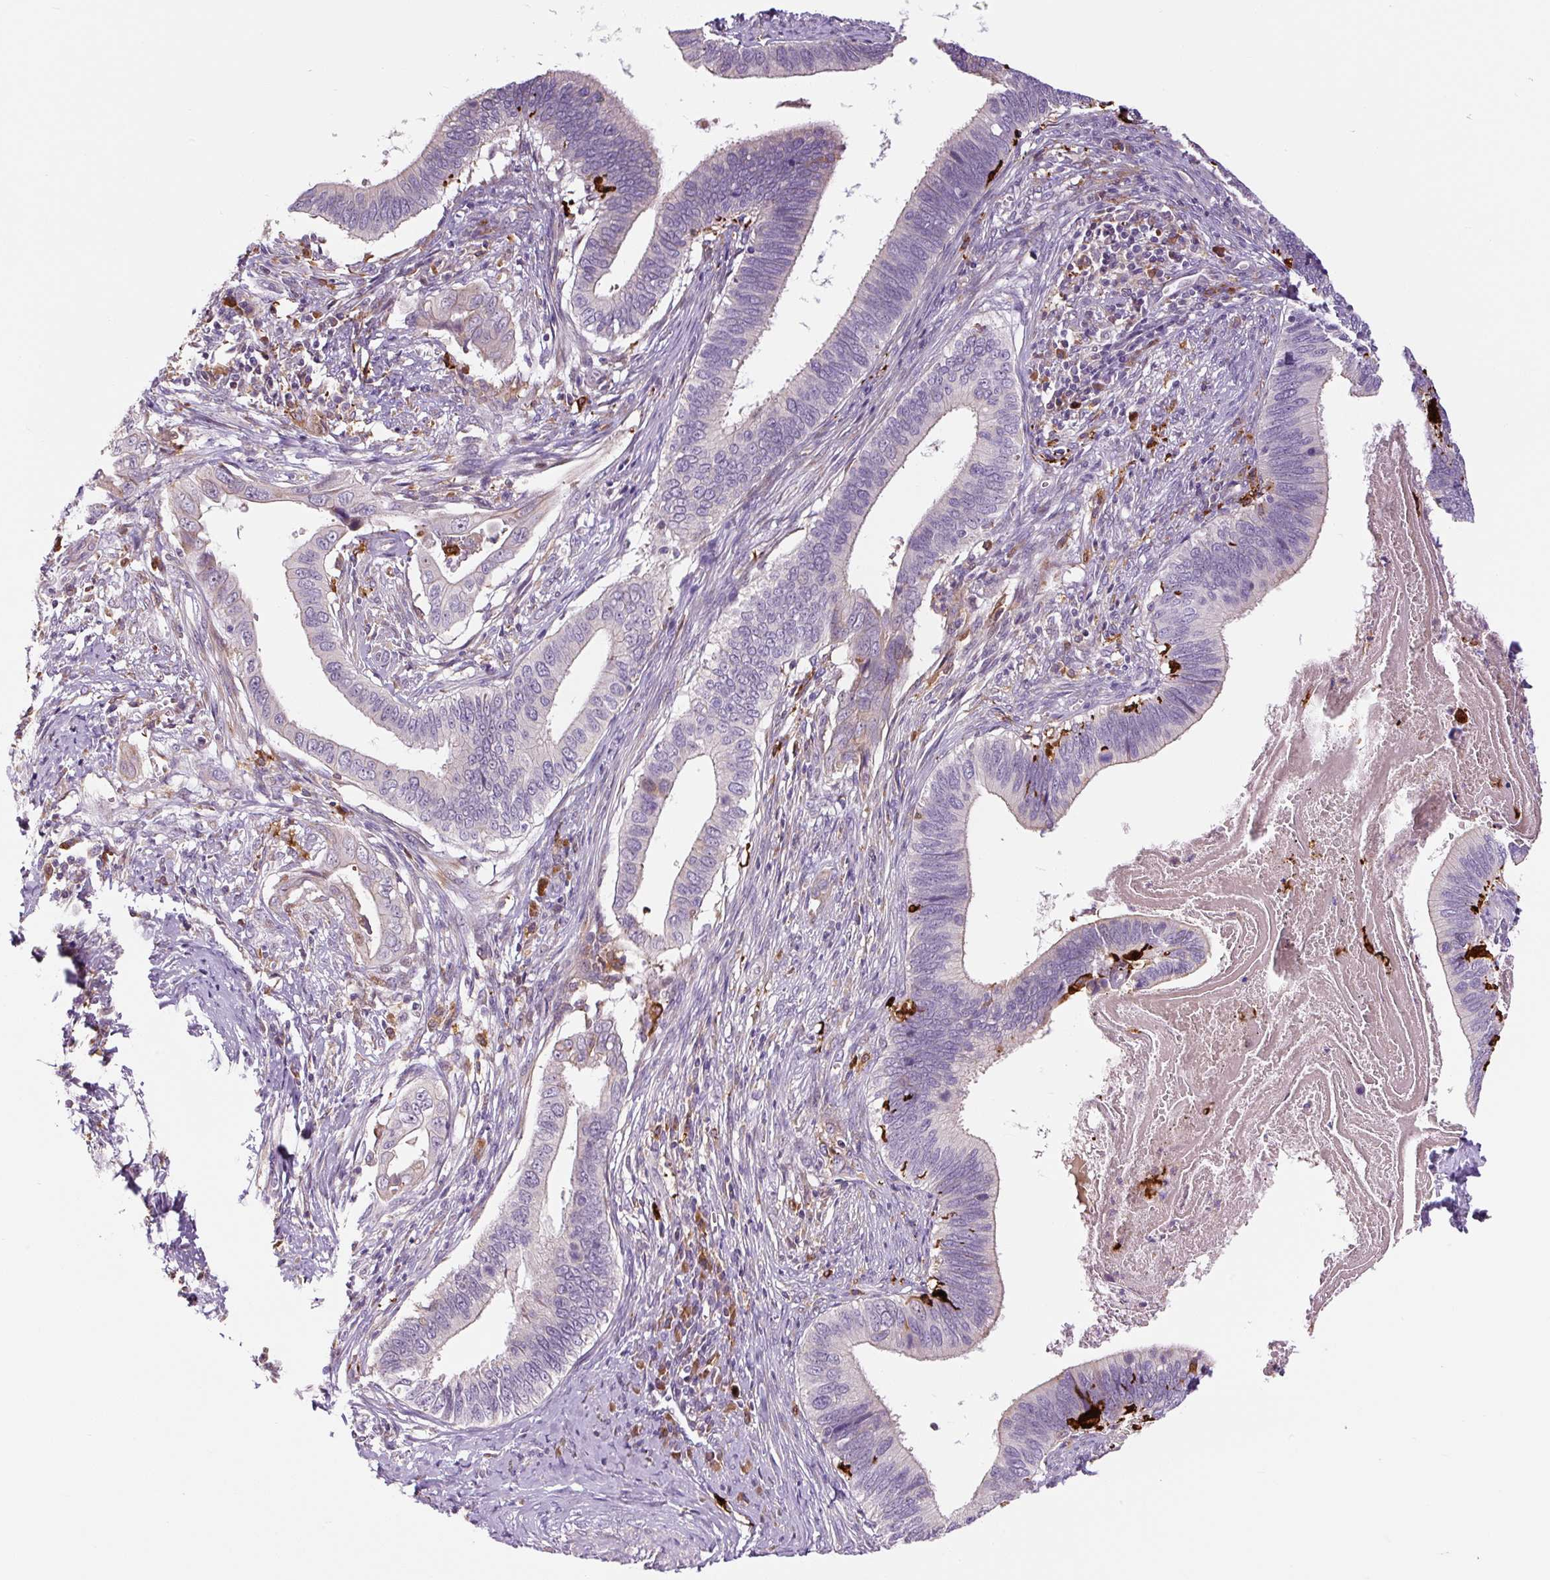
{"staining": {"intensity": "negative", "quantity": "none", "location": "none"}, "tissue": "cervical cancer", "cell_type": "Tumor cells", "image_type": "cancer", "snomed": [{"axis": "morphology", "description": "Adenocarcinoma, NOS"}, {"axis": "topography", "description": "Cervix"}], "caption": "A micrograph of adenocarcinoma (cervical) stained for a protein exhibits no brown staining in tumor cells.", "gene": "FUT10", "patient": {"sex": "female", "age": 42}}